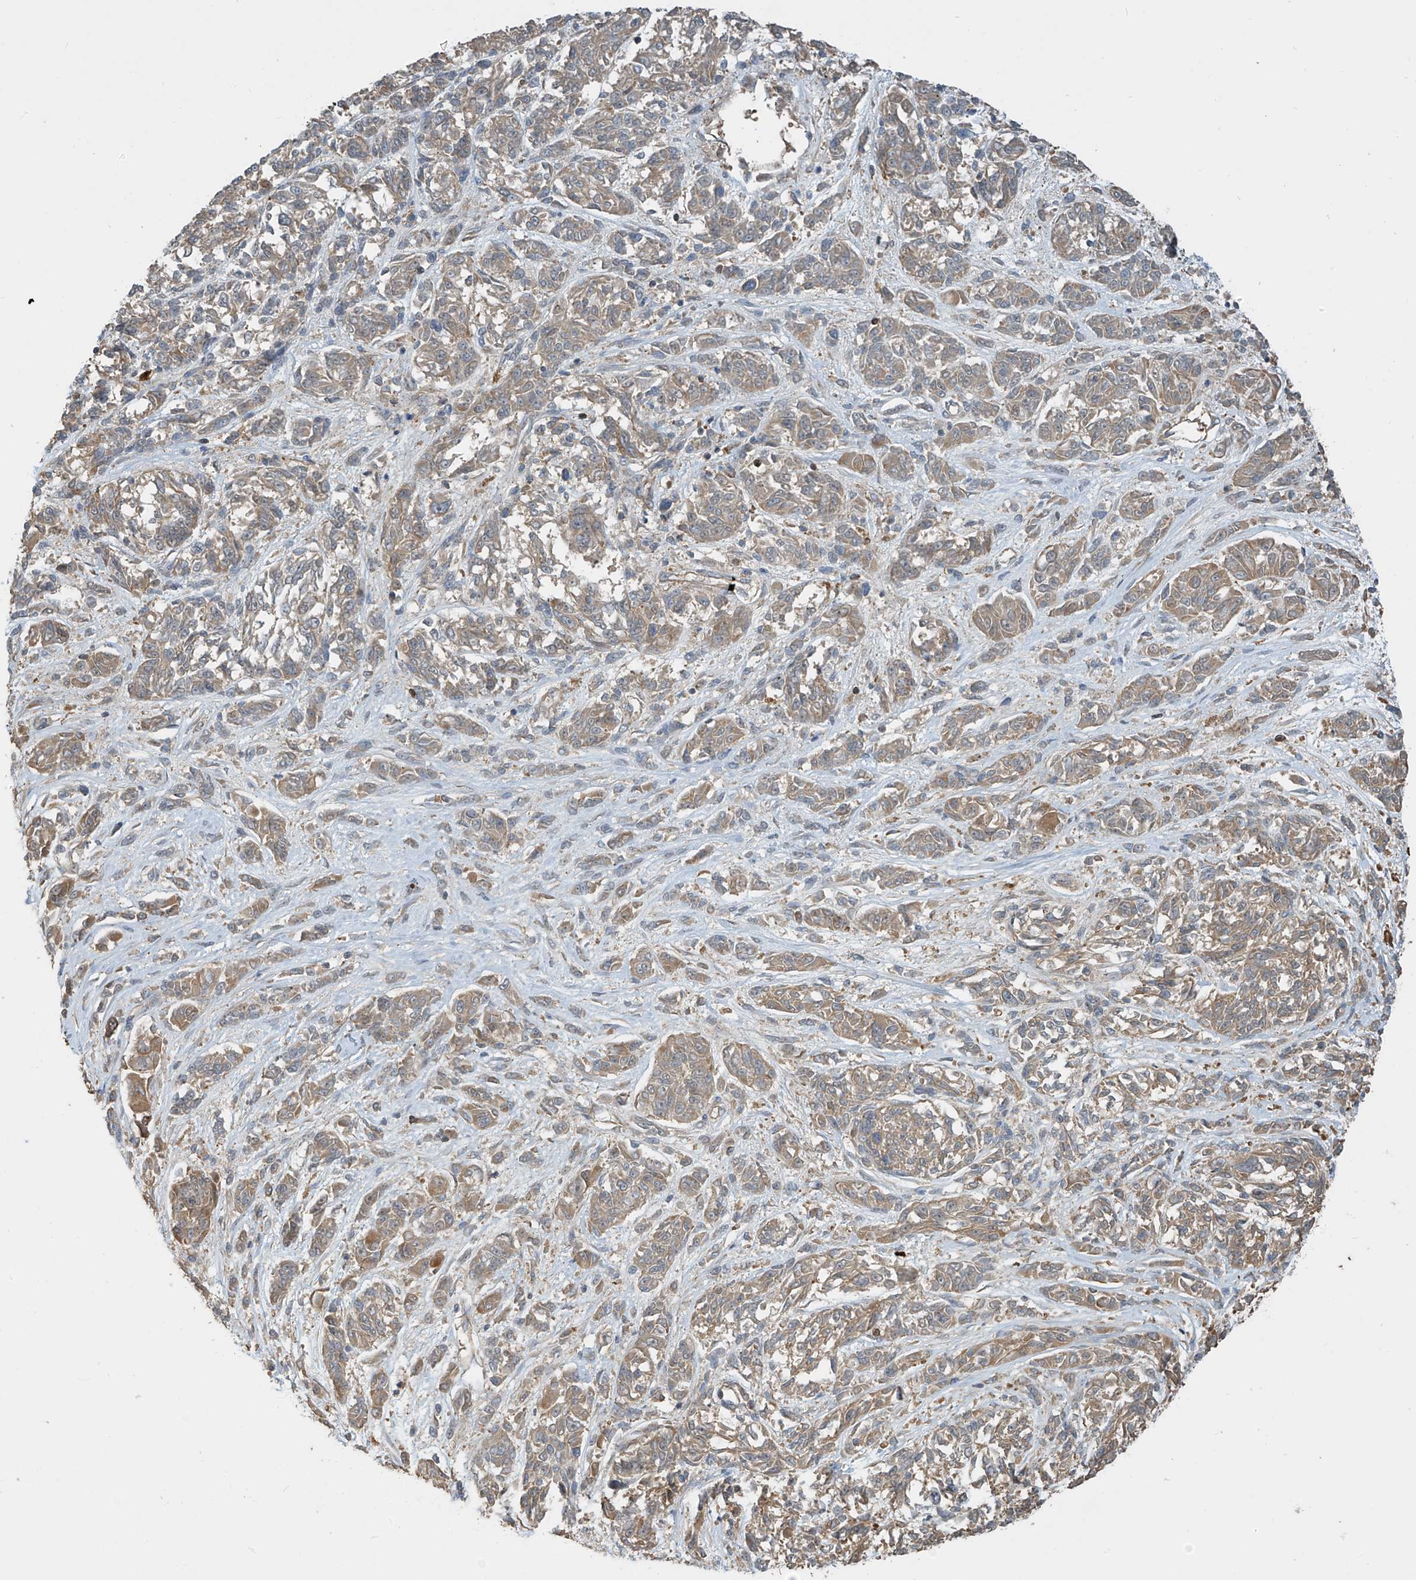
{"staining": {"intensity": "moderate", "quantity": ">75%", "location": "cytoplasmic/membranous"}, "tissue": "melanoma", "cell_type": "Tumor cells", "image_type": "cancer", "snomed": [{"axis": "morphology", "description": "Malignant melanoma, NOS"}, {"axis": "topography", "description": "Skin"}], "caption": "An image of melanoma stained for a protein demonstrates moderate cytoplasmic/membranous brown staining in tumor cells.", "gene": "SH3BGRL3", "patient": {"sex": "male", "age": 53}}